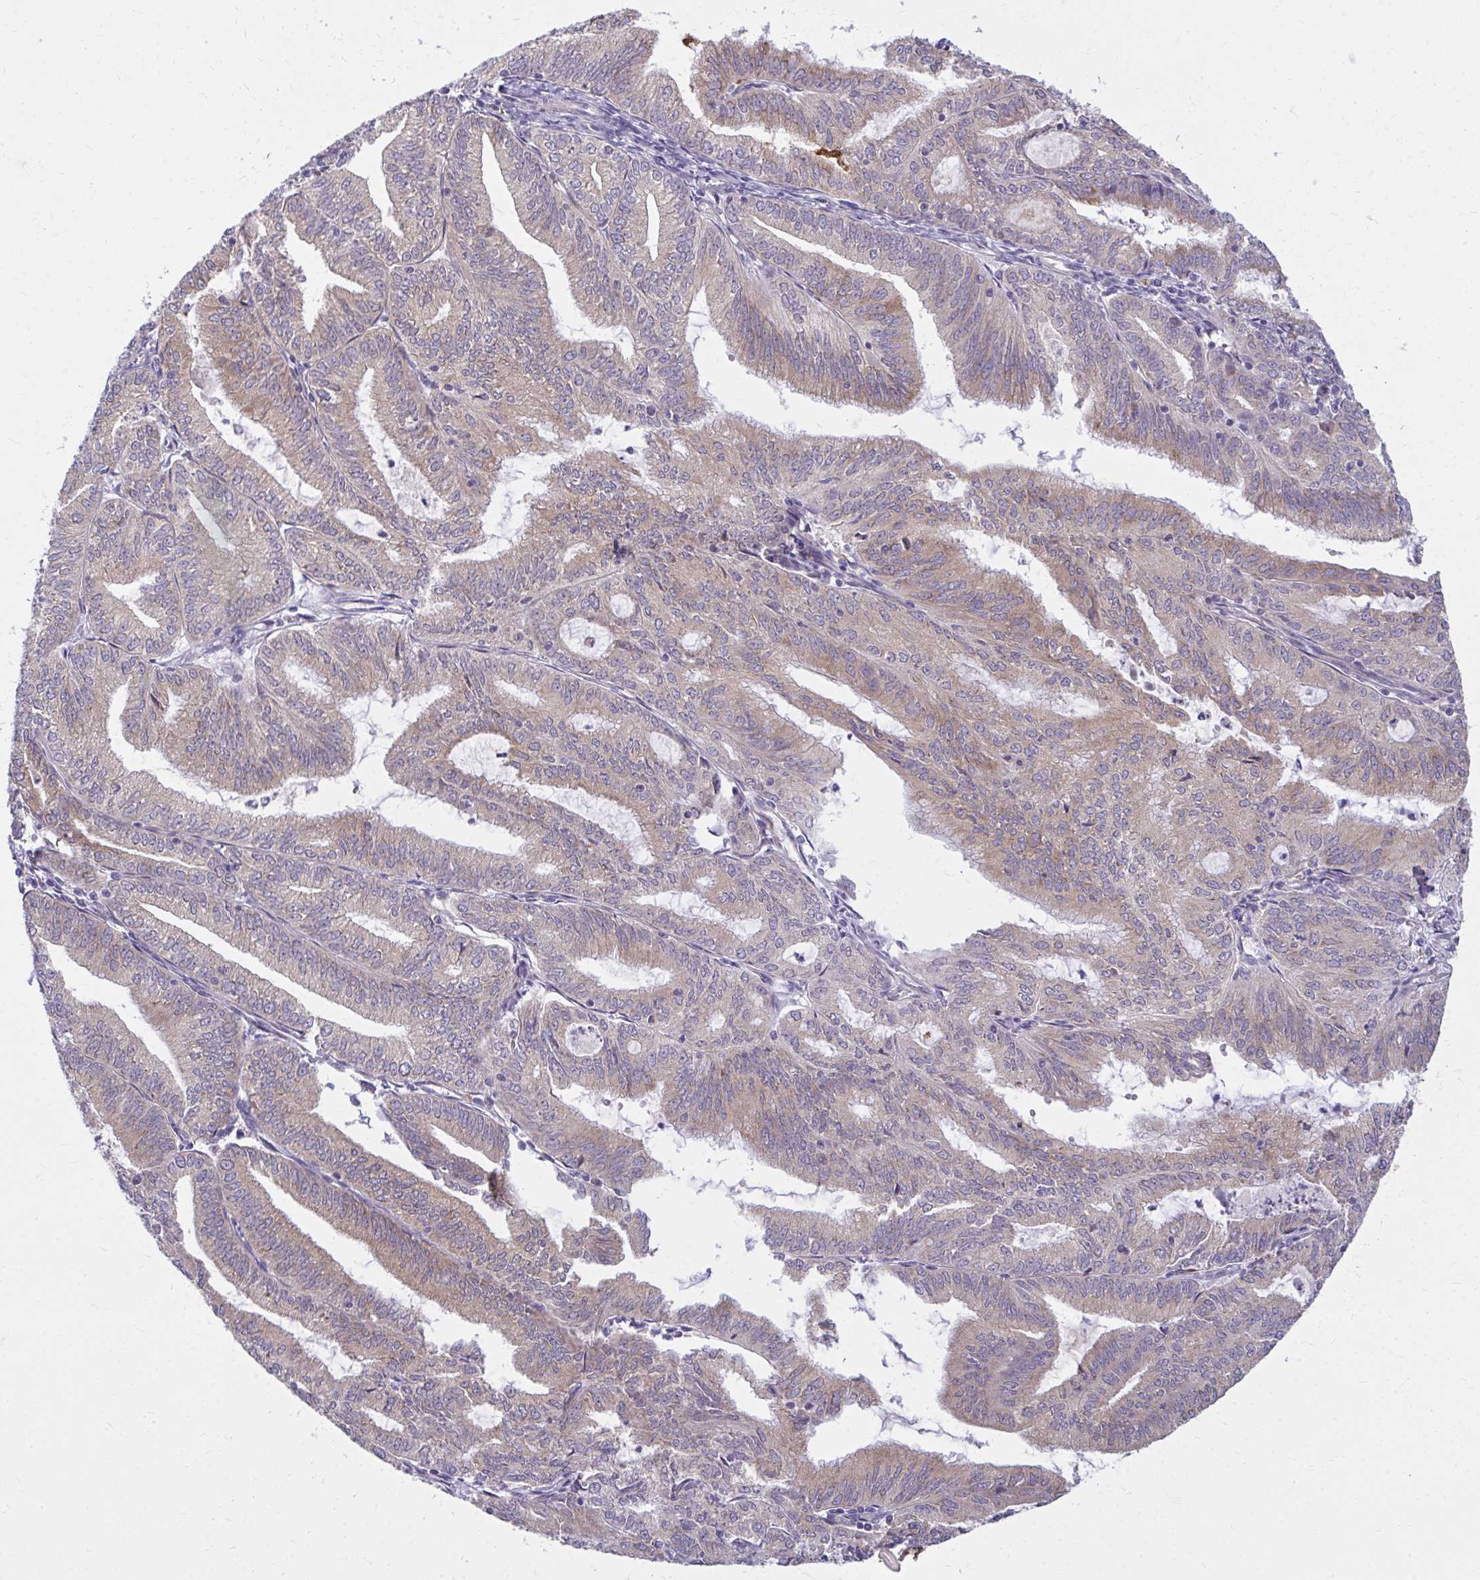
{"staining": {"intensity": "weak", "quantity": ">75%", "location": "cytoplasmic/membranous"}, "tissue": "endometrial cancer", "cell_type": "Tumor cells", "image_type": "cancer", "snomed": [{"axis": "morphology", "description": "Adenocarcinoma, NOS"}, {"axis": "topography", "description": "Endometrium"}], "caption": "Immunohistochemical staining of endometrial cancer (adenocarcinoma) reveals low levels of weak cytoplasmic/membranous positivity in about >75% of tumor cells.", "gene": "CEMP1", "patient": {"sex": "female", "age": 70}}